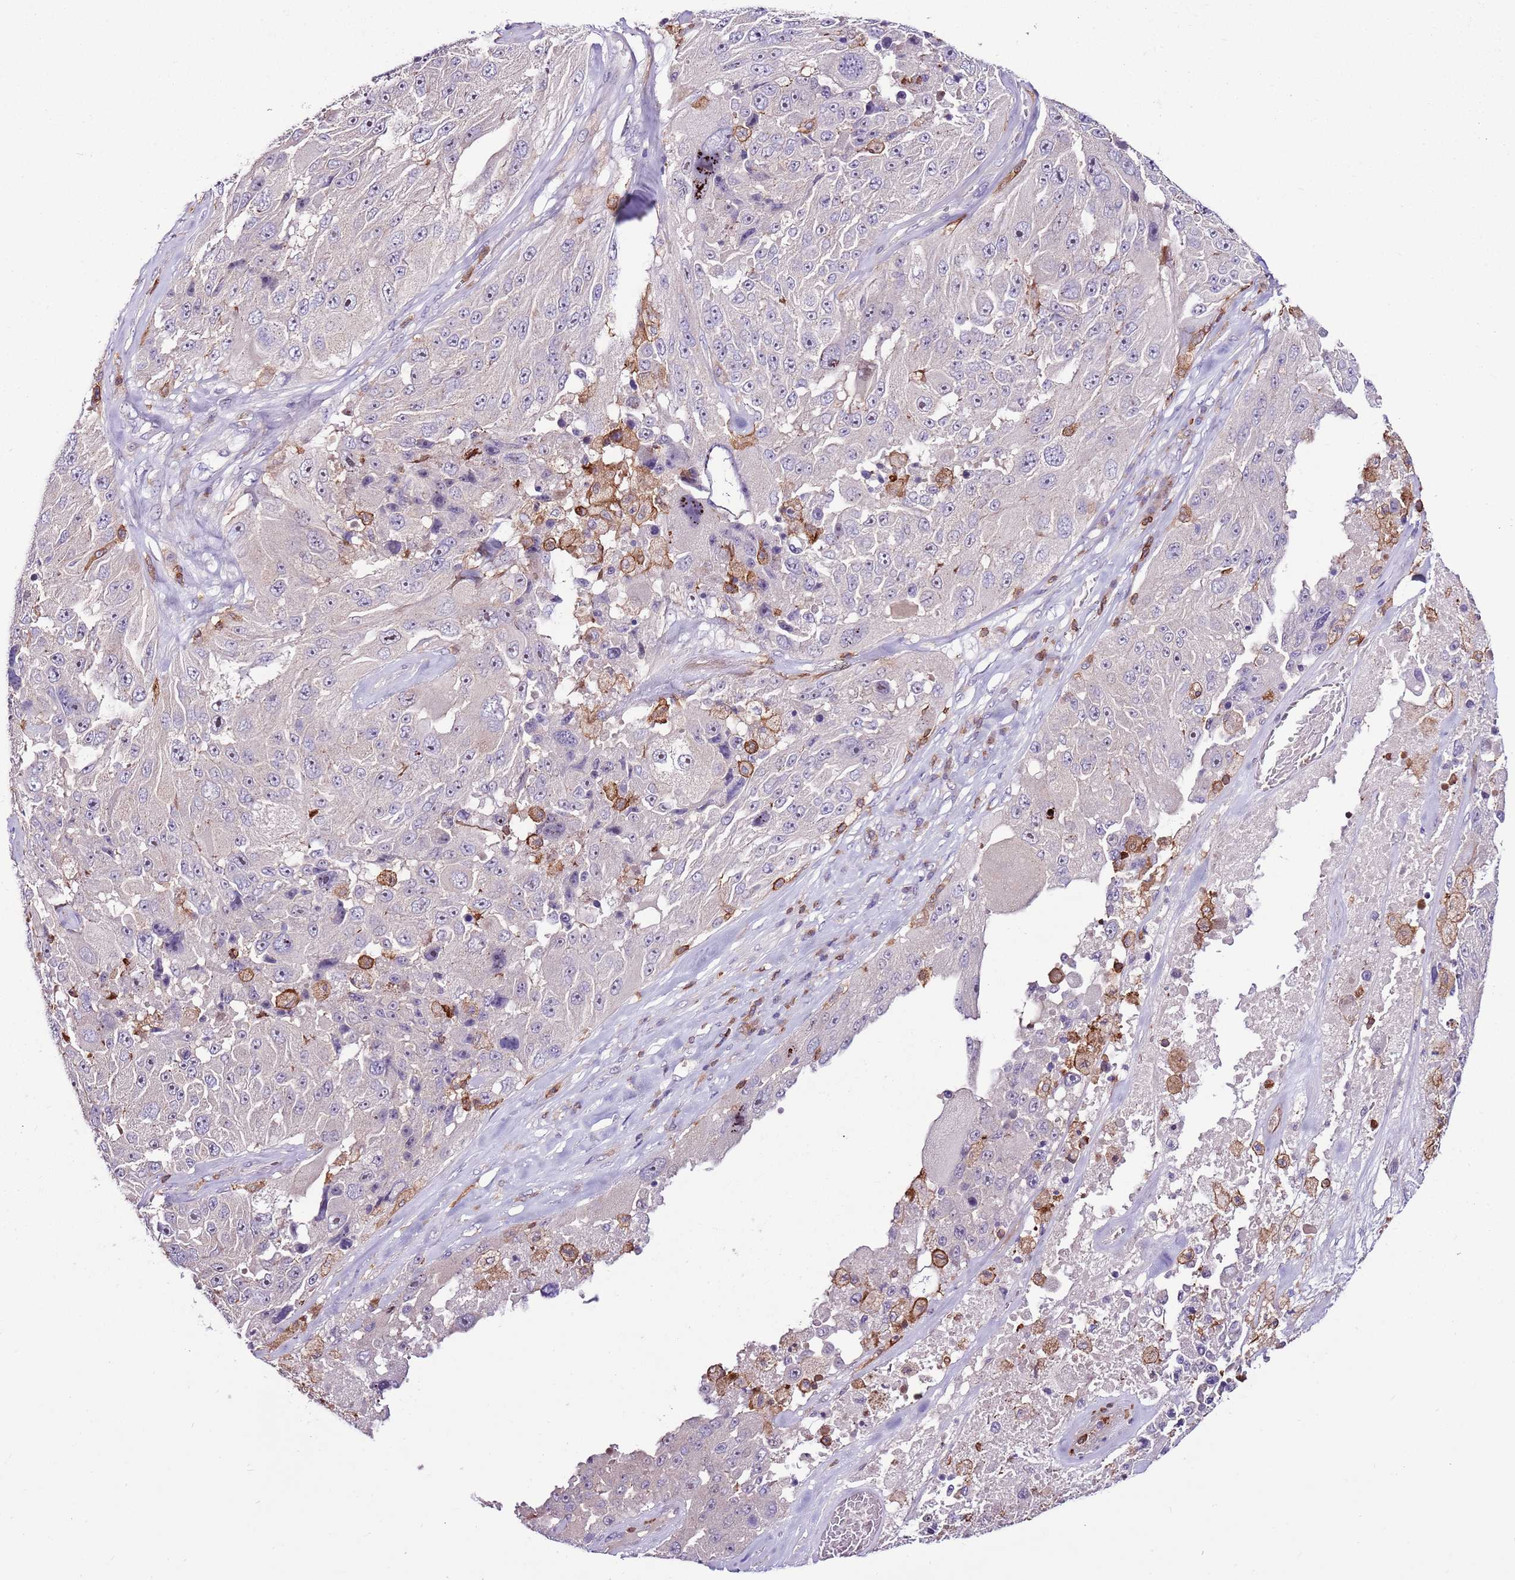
{"staining": {"intensity": "negative", "quantity": "none", "location": "none"}, "tissue": "melanoma", "cell_type": "Tumor cells", "image_type": "cancer", "snomed": [{"axis": "morphology", "description": "Malignant melanoma, Metastatic site"}, {"axis": "topography", "description": "Lymph node"}], "caption": "IHC of melanoma shows no staining in tumor cells.", "gene": "ZSWIM1", "patient": {"sex": "male", "age": 62}}